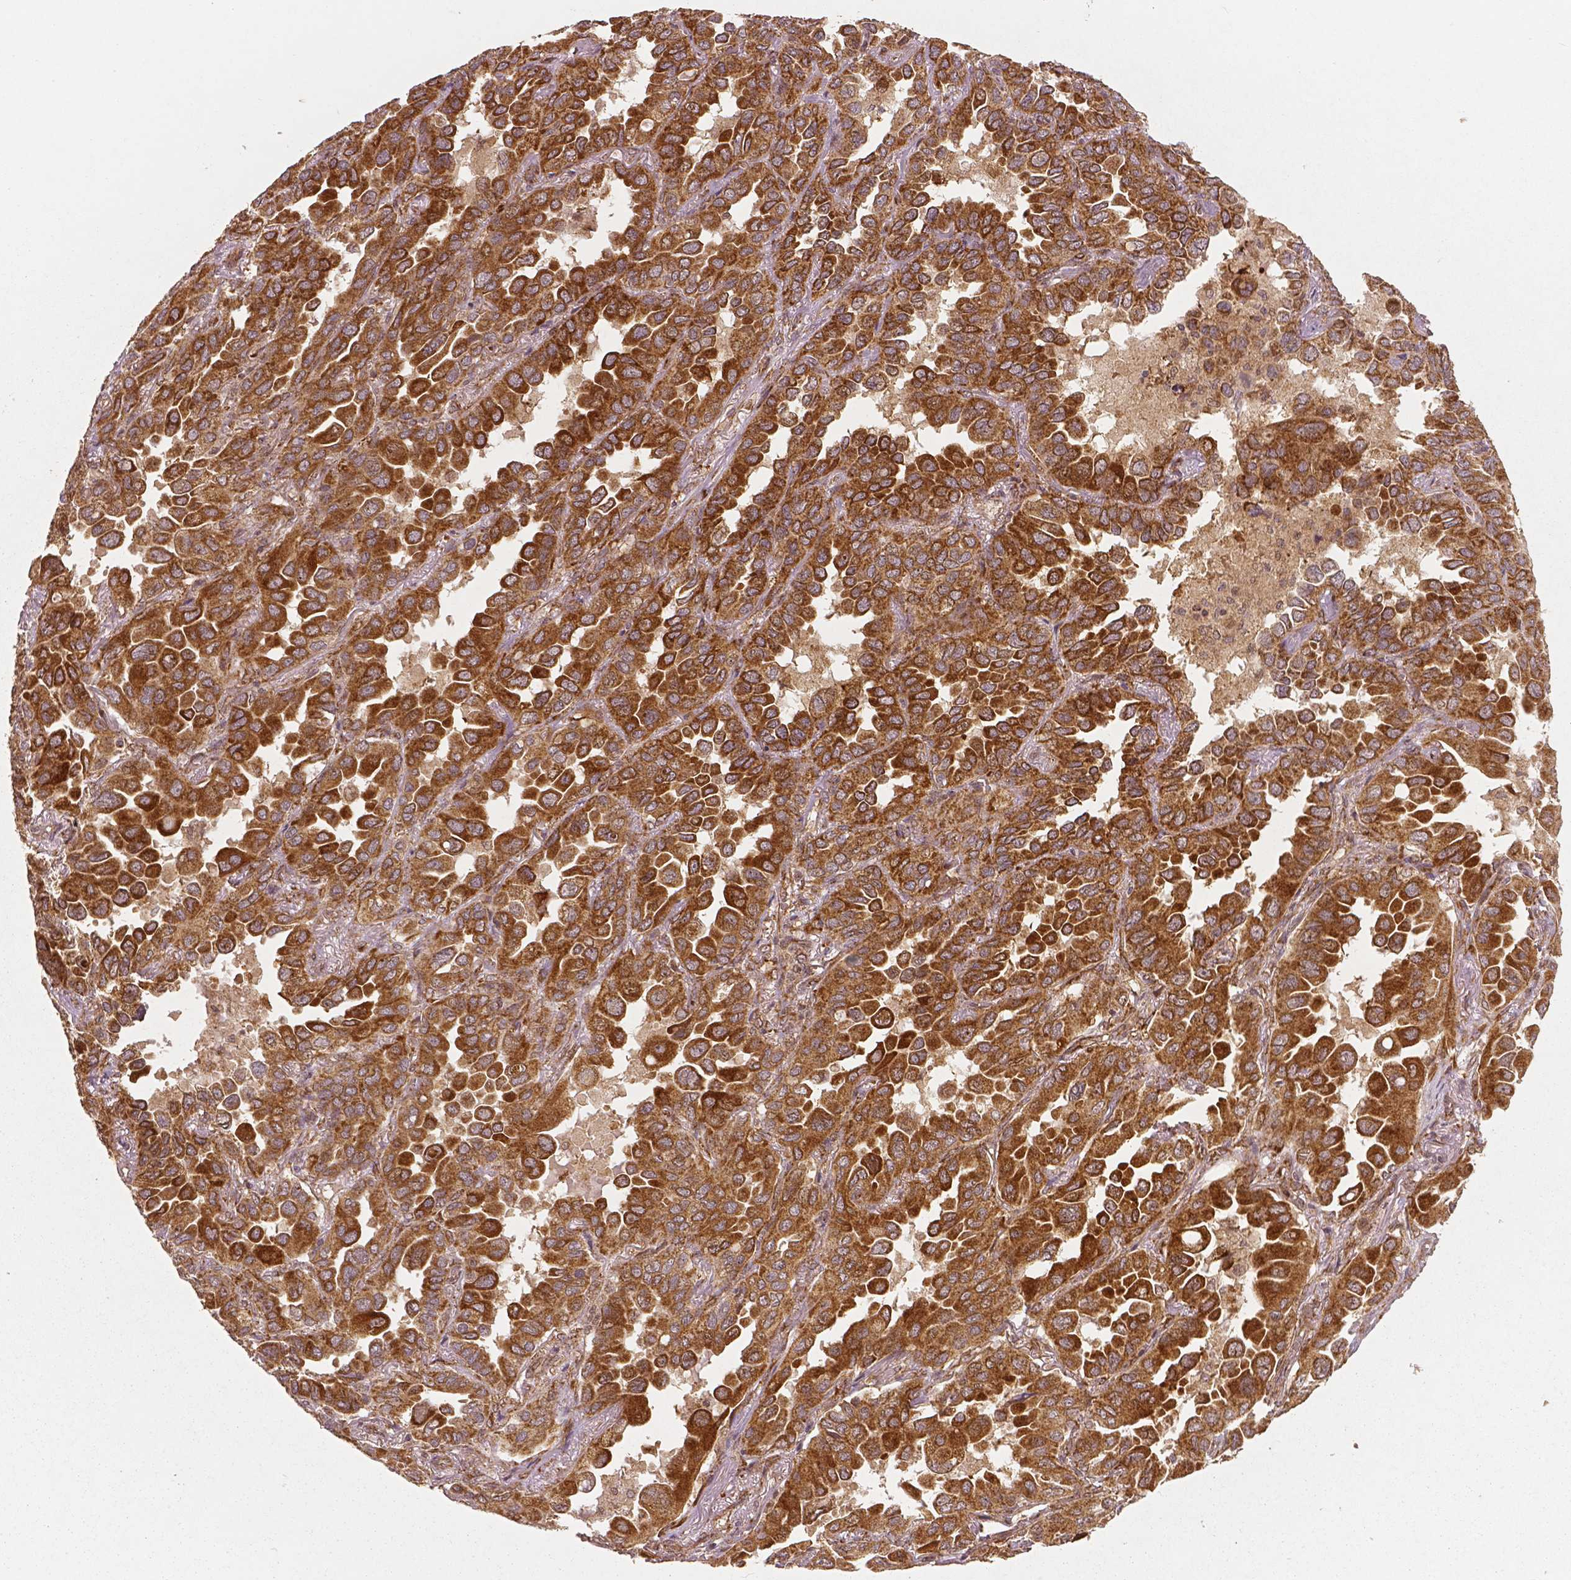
{"staining": {"intensity": "strong", "quantity": ">75%", "location": "cytoplasmic/membranous"}, "tissue": "lung cancer", "cell_type": "Tumor cells", "image_type": "cancer", "snomed": [{"axis": "morphology", "description": "Adenocarcinoma, NOS"}, {"axis": "topography", "description": "Lung"}], "caption": "This photomicrograph displays immunohistochemistry (IHC) staining of lung adenocarcinoma, with high strong cytoplasmic/membranous positivity in about >75% of tumor cells.", "gene": "PGAM5", "patient": {"sex": "male", "age": 64}}